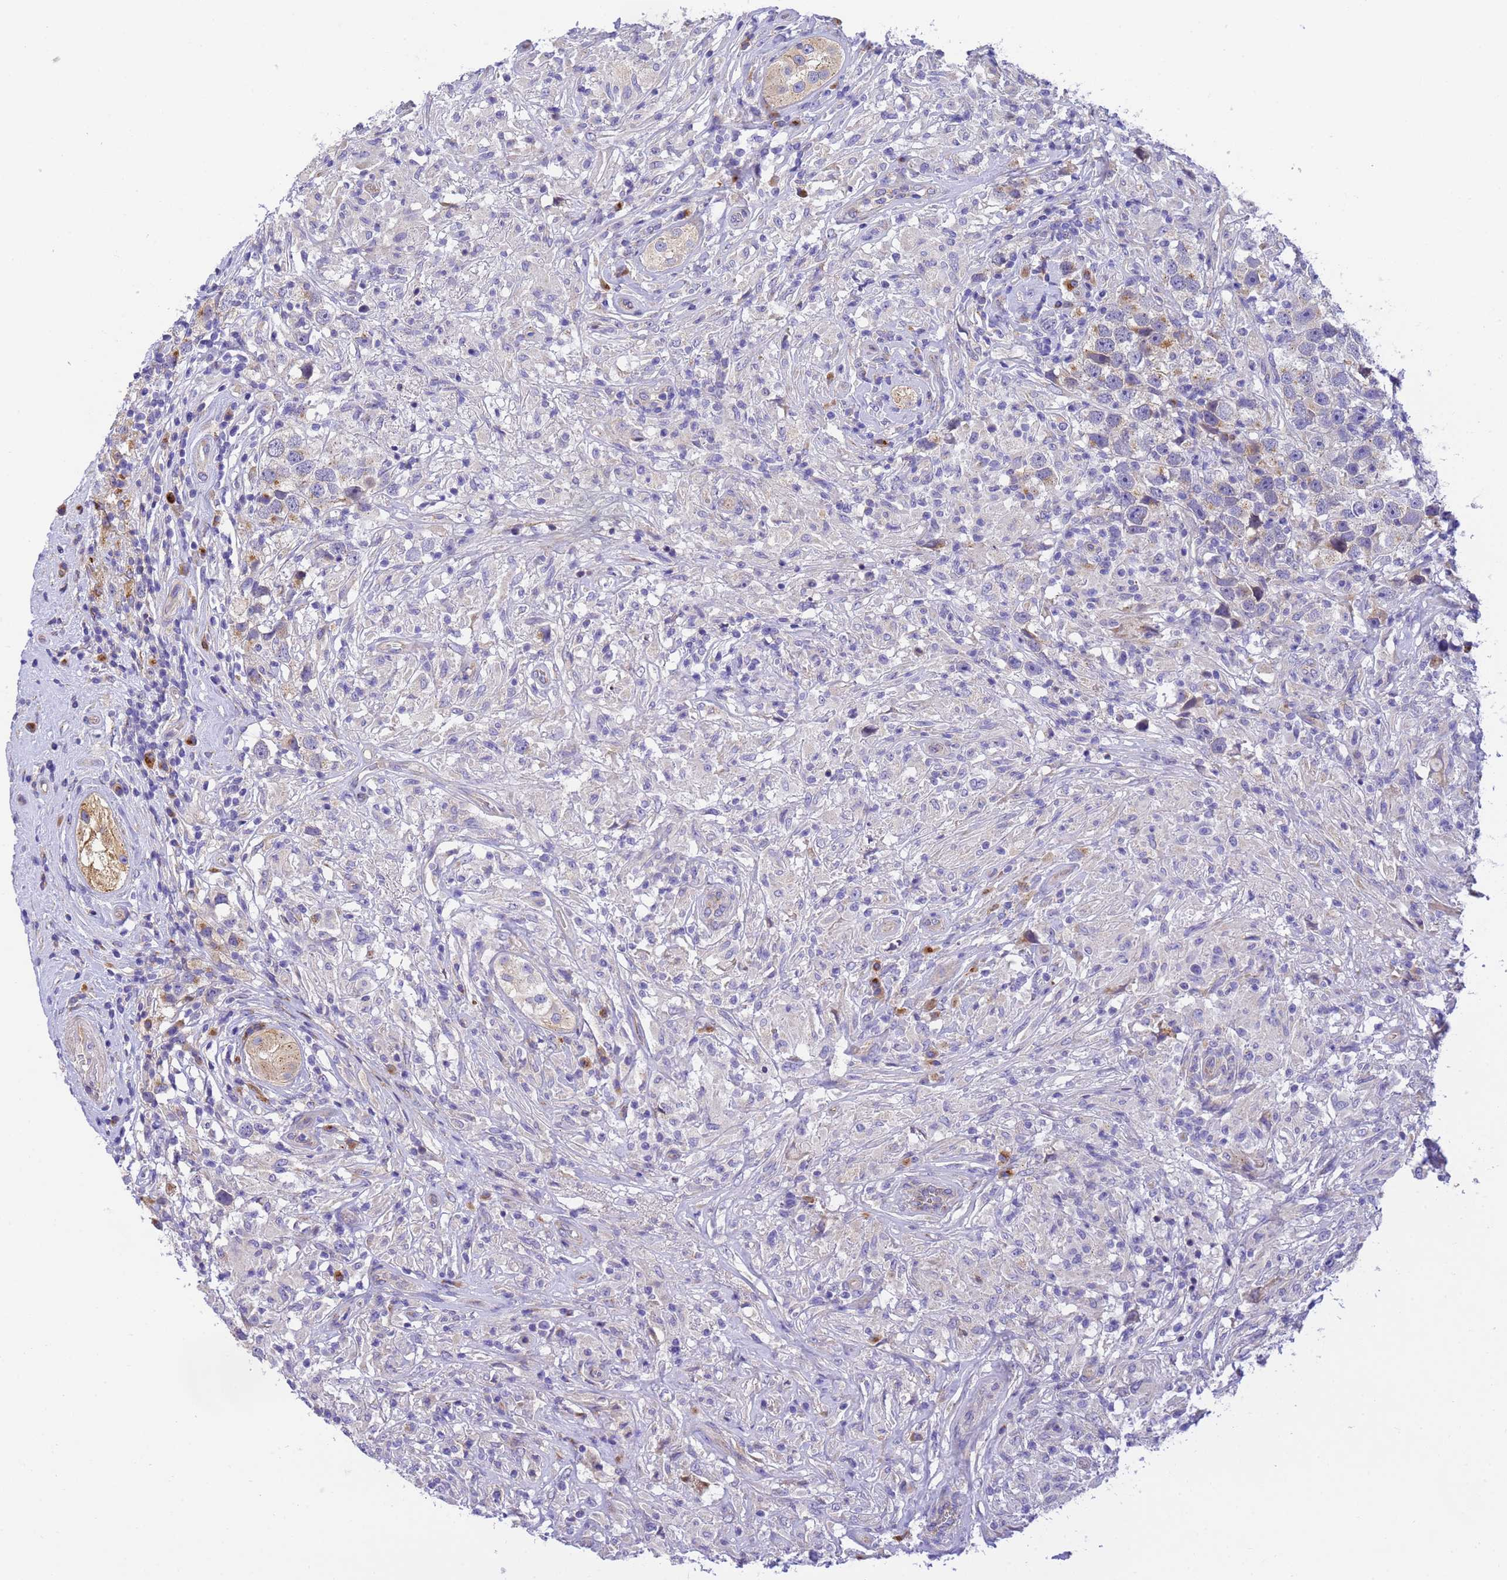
{"staining": {"intensity": "weak", "quantity": "<25%", "location": "cytoplasmic/membranous"}, "tissue": "testis cancer", "cell_type": "Tumor cells", "image_type": "cancer", "snomed": [{"axis": "morphology", "description": "Seminoma, NOS"}, {"axis": "topography", "description": "Testis"}], "caption": "Immunohistochemistry of human testis cancer shows no staining in tumor cells.", "gene": "RHBDD3", "patient": {"sex": "male", "age": 49}}